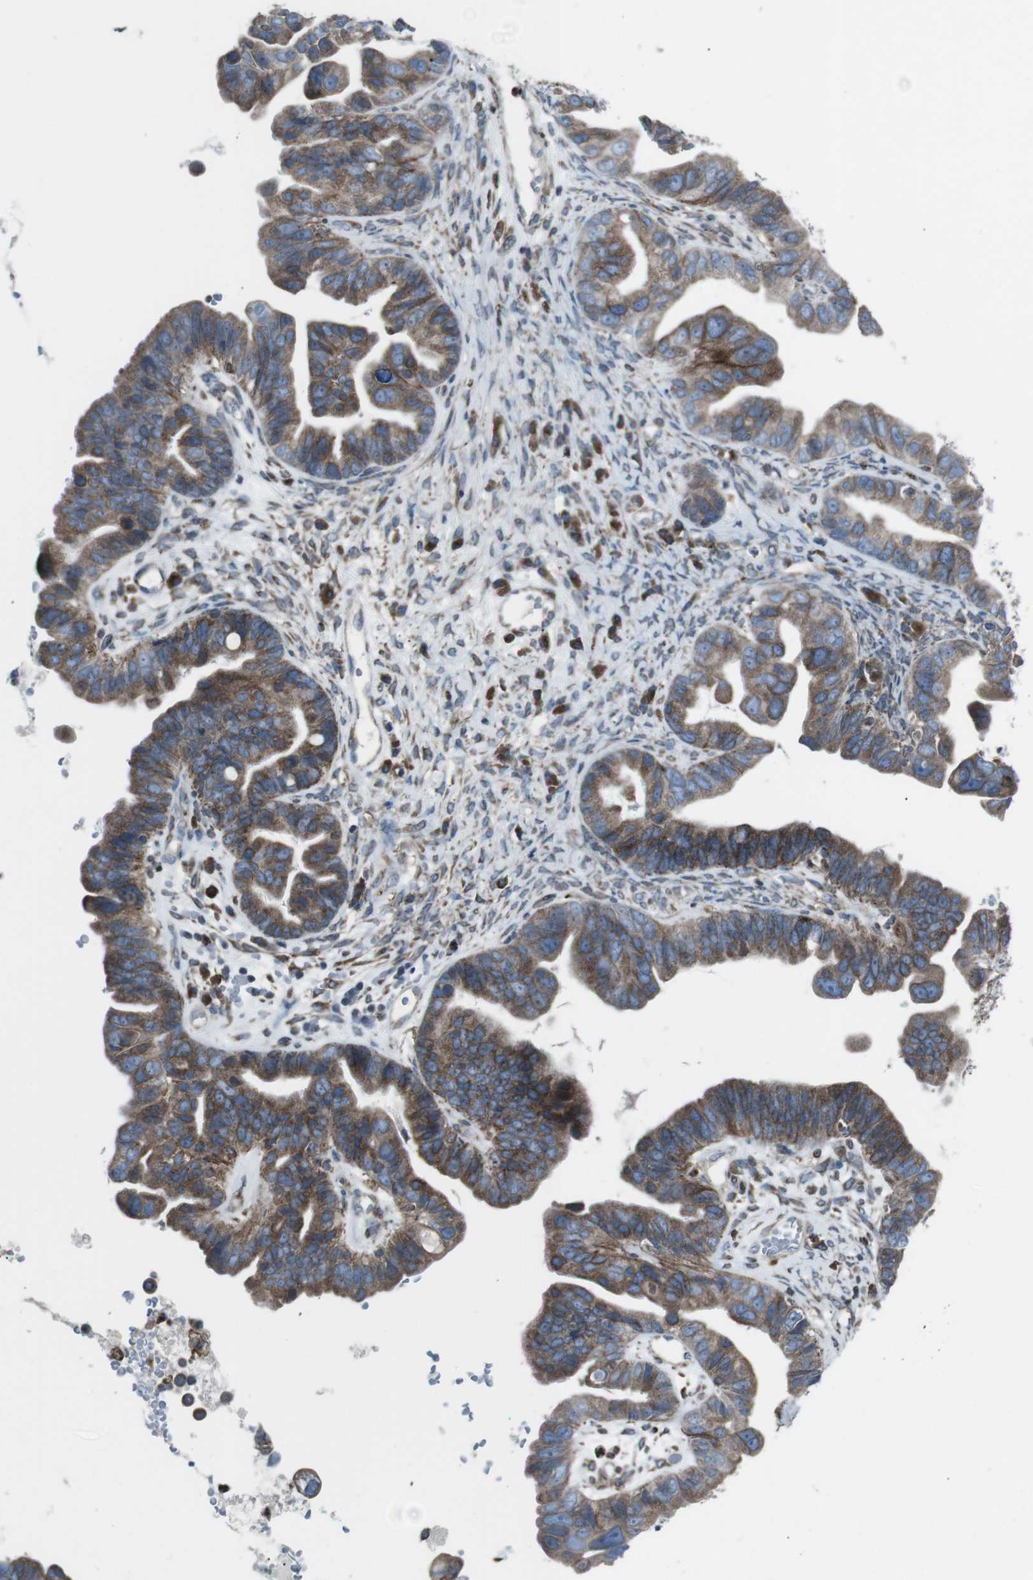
{"staining": {"intensity": "moderate", "quantity": ">75%", "location": "cytoplasmic/membranous"}, "tissue": "ovarian cancer", "cell_type": "Tumor cells", "image_type": "cancer", "snomed": [{"axis": "morphology", "description": "Cystadenocarcinoma, serous, NOS"}, {"axis": "topography", "description": "Ovary"}], "caption": "Immunohistochemistry photomicrograph of neoplastic tissue: human ovarian serous cystadenocarcinoma stained using IHC displays medium levels of moderate protein expression localized specifically in the cytoplasmic/membranous of tumor cells, appearing as a cytoplasmic/membranous brown color.", "gene": "LNPK", "patient": {"sex": "female", "age": 56}}